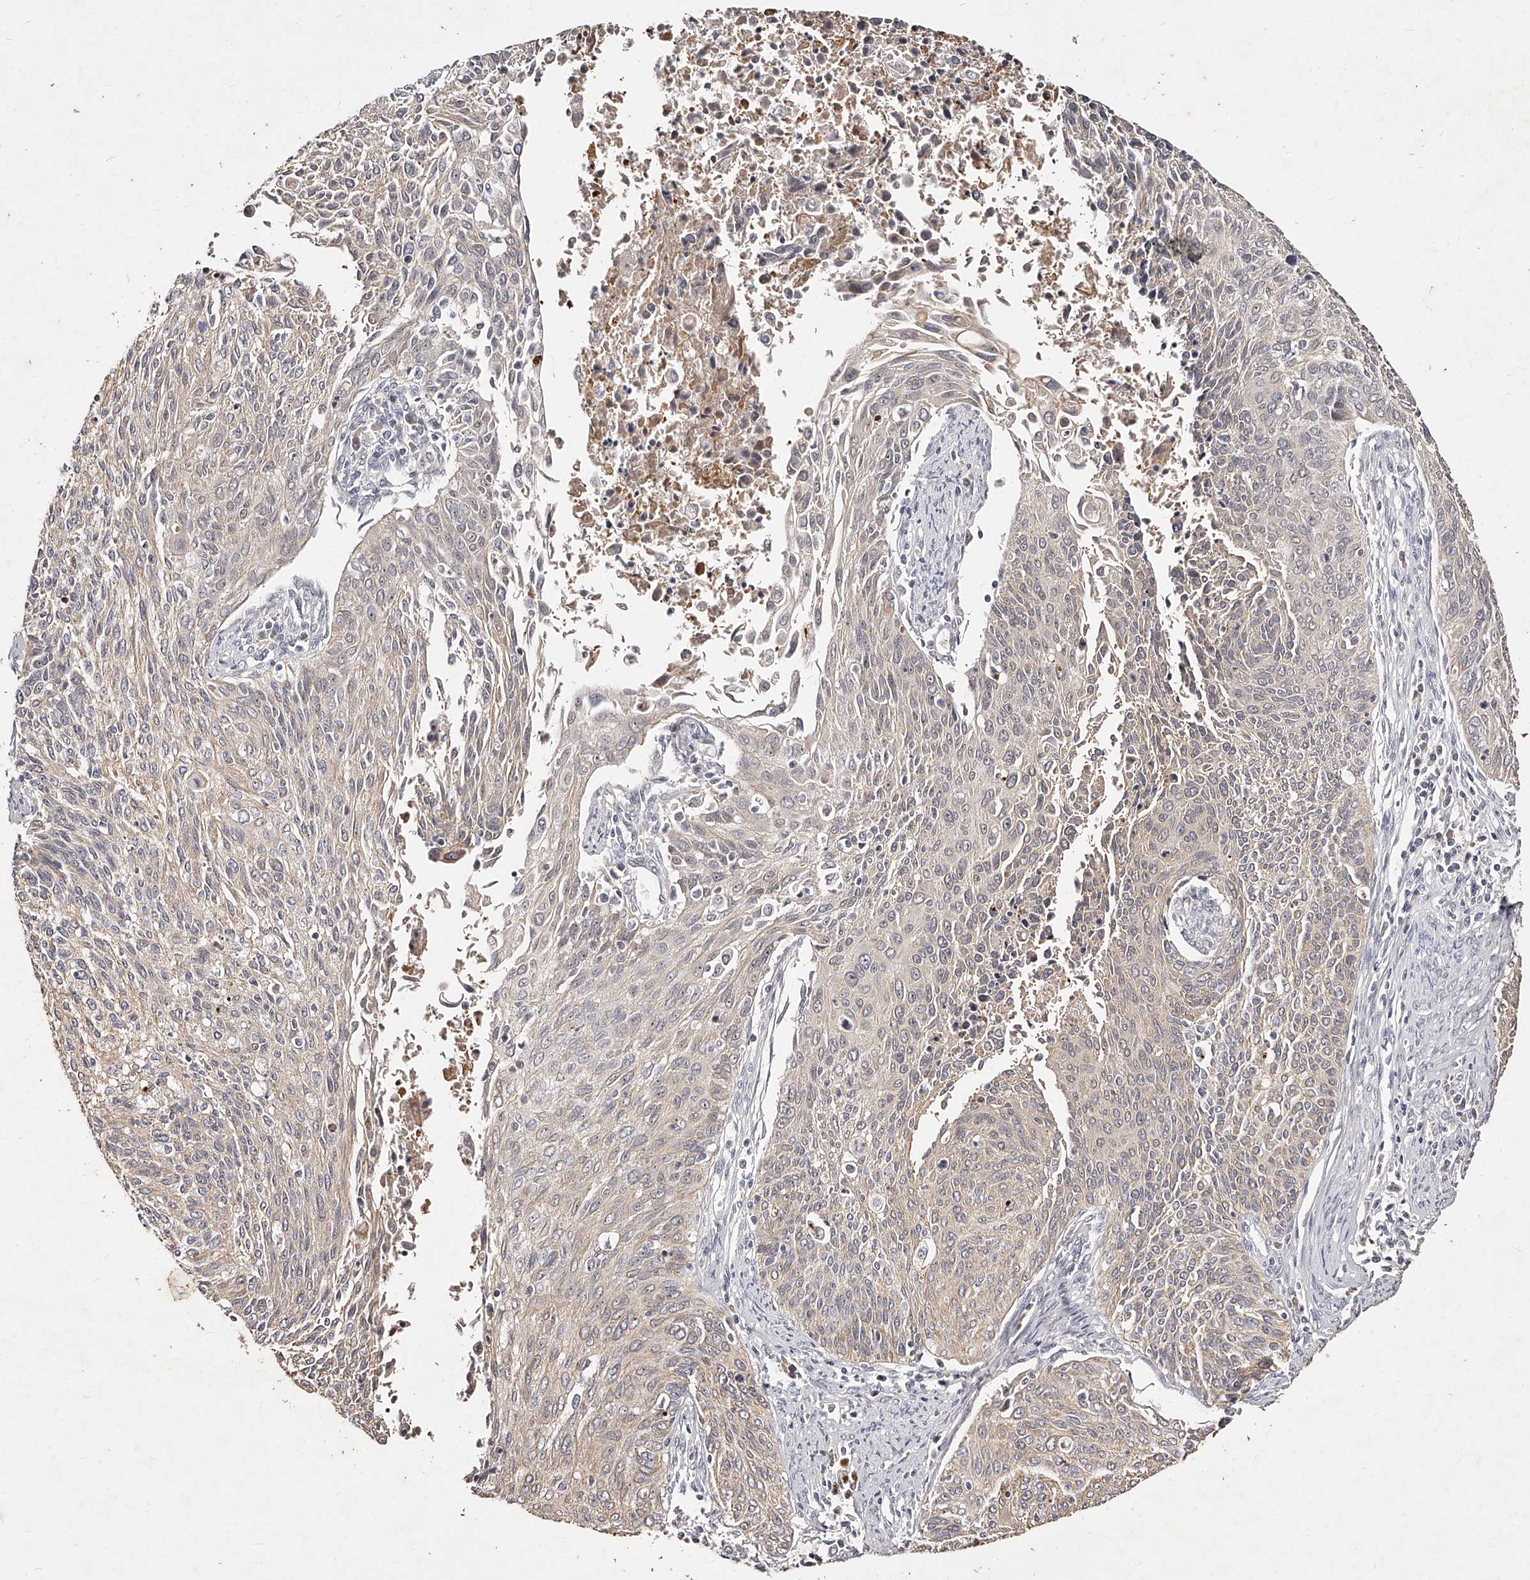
{"staining": {"intensity": "weak", "quantity": "25%-75%", "location": "cytoplasmic/membranous"}, "tissue": "cervical cancer", "cell_type": "Tumor cells", "image_type": "cancer", "snomed": [{"axis": "morphology", "description": "Squamous cell carcinoma, NOS"}, {"axis": "topography", "description": "Cervix"}], "caption": "Protein expression analysis of cervical cancer reveals weak cytoplasmic/membranous positivity in approximately 25%-75% of tumor cells. (Brightfield microscopy of DAB IHC at high magnification).", "gene": "PHACTR1", "patient": {"sex": "female", "age": 55}}